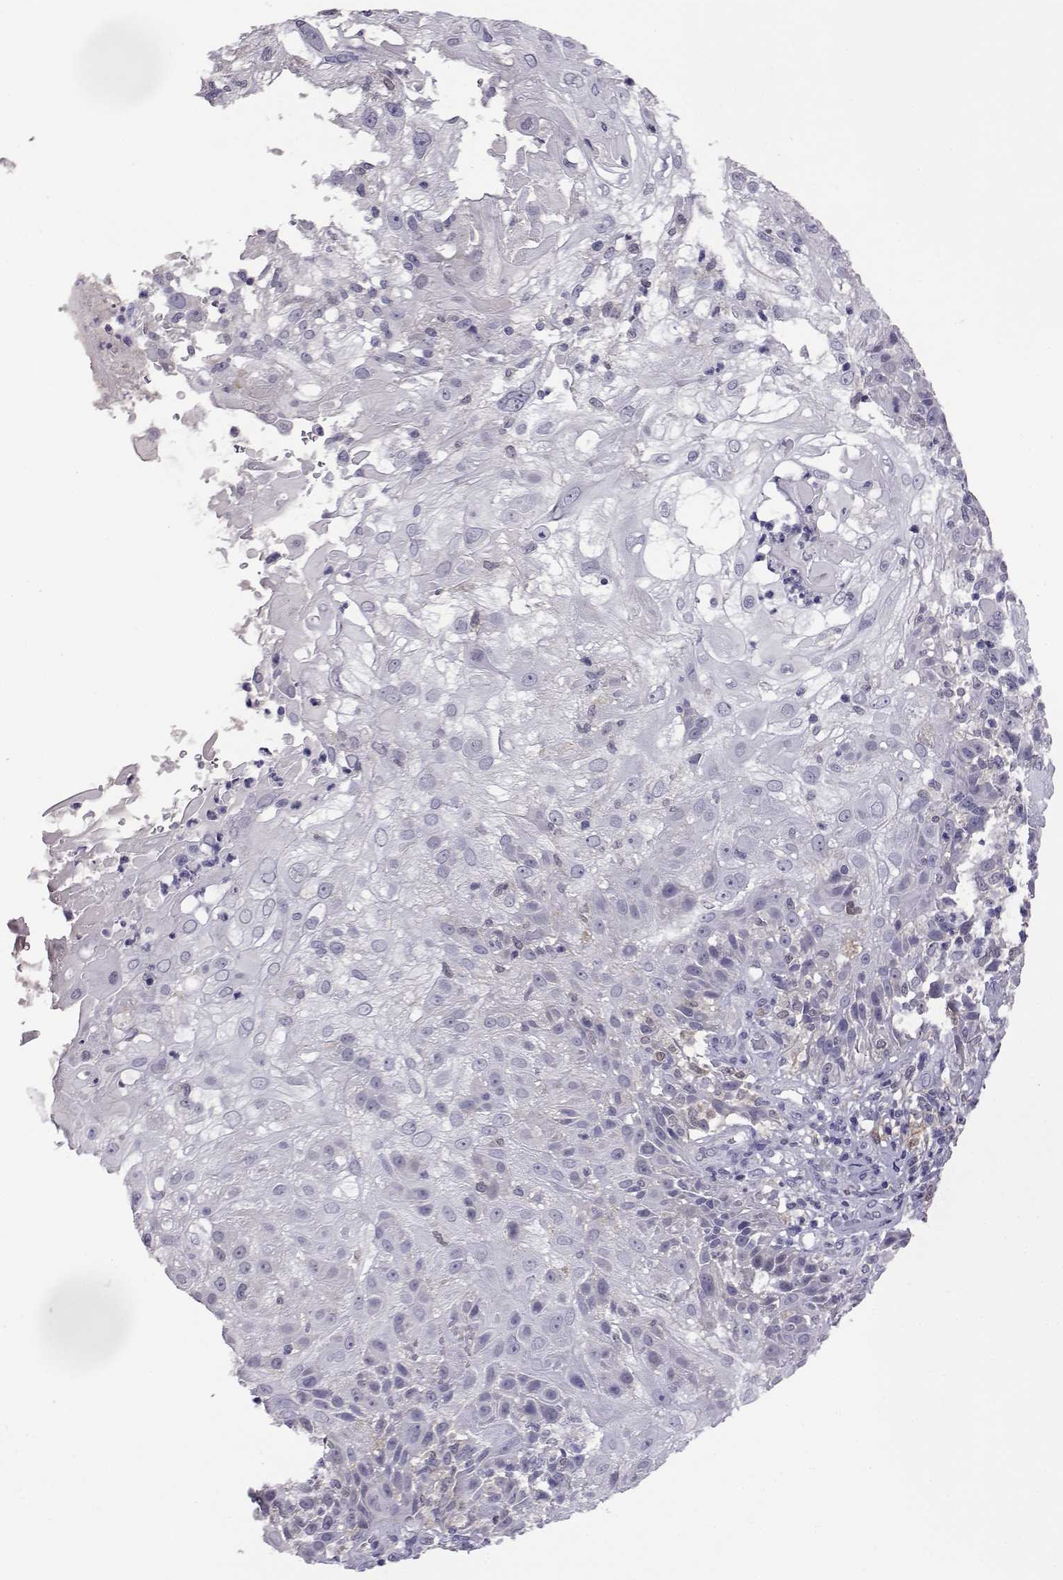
{"staining": {"intensity": "negative", "quantity": "none", "location": "none"}, "tissue": "skin cancer", "cell_type": "Tumor cells", "image_type": "cancer", "snomed": [{"axis": "morphology", "description": "Normal tissue, NOS"}, {"axis": "morphology", "description": "Squamous cell carcinoma, NOS"}, {"axis": "topography", "description": "Skin"}], "caption": "Immunohistochemical staining of squamous cell carcinoma (skin) shows no significant positivity in tumor cells.", "gene": "AKR1B1", "patient": {"sex": "female", "age": 83}}